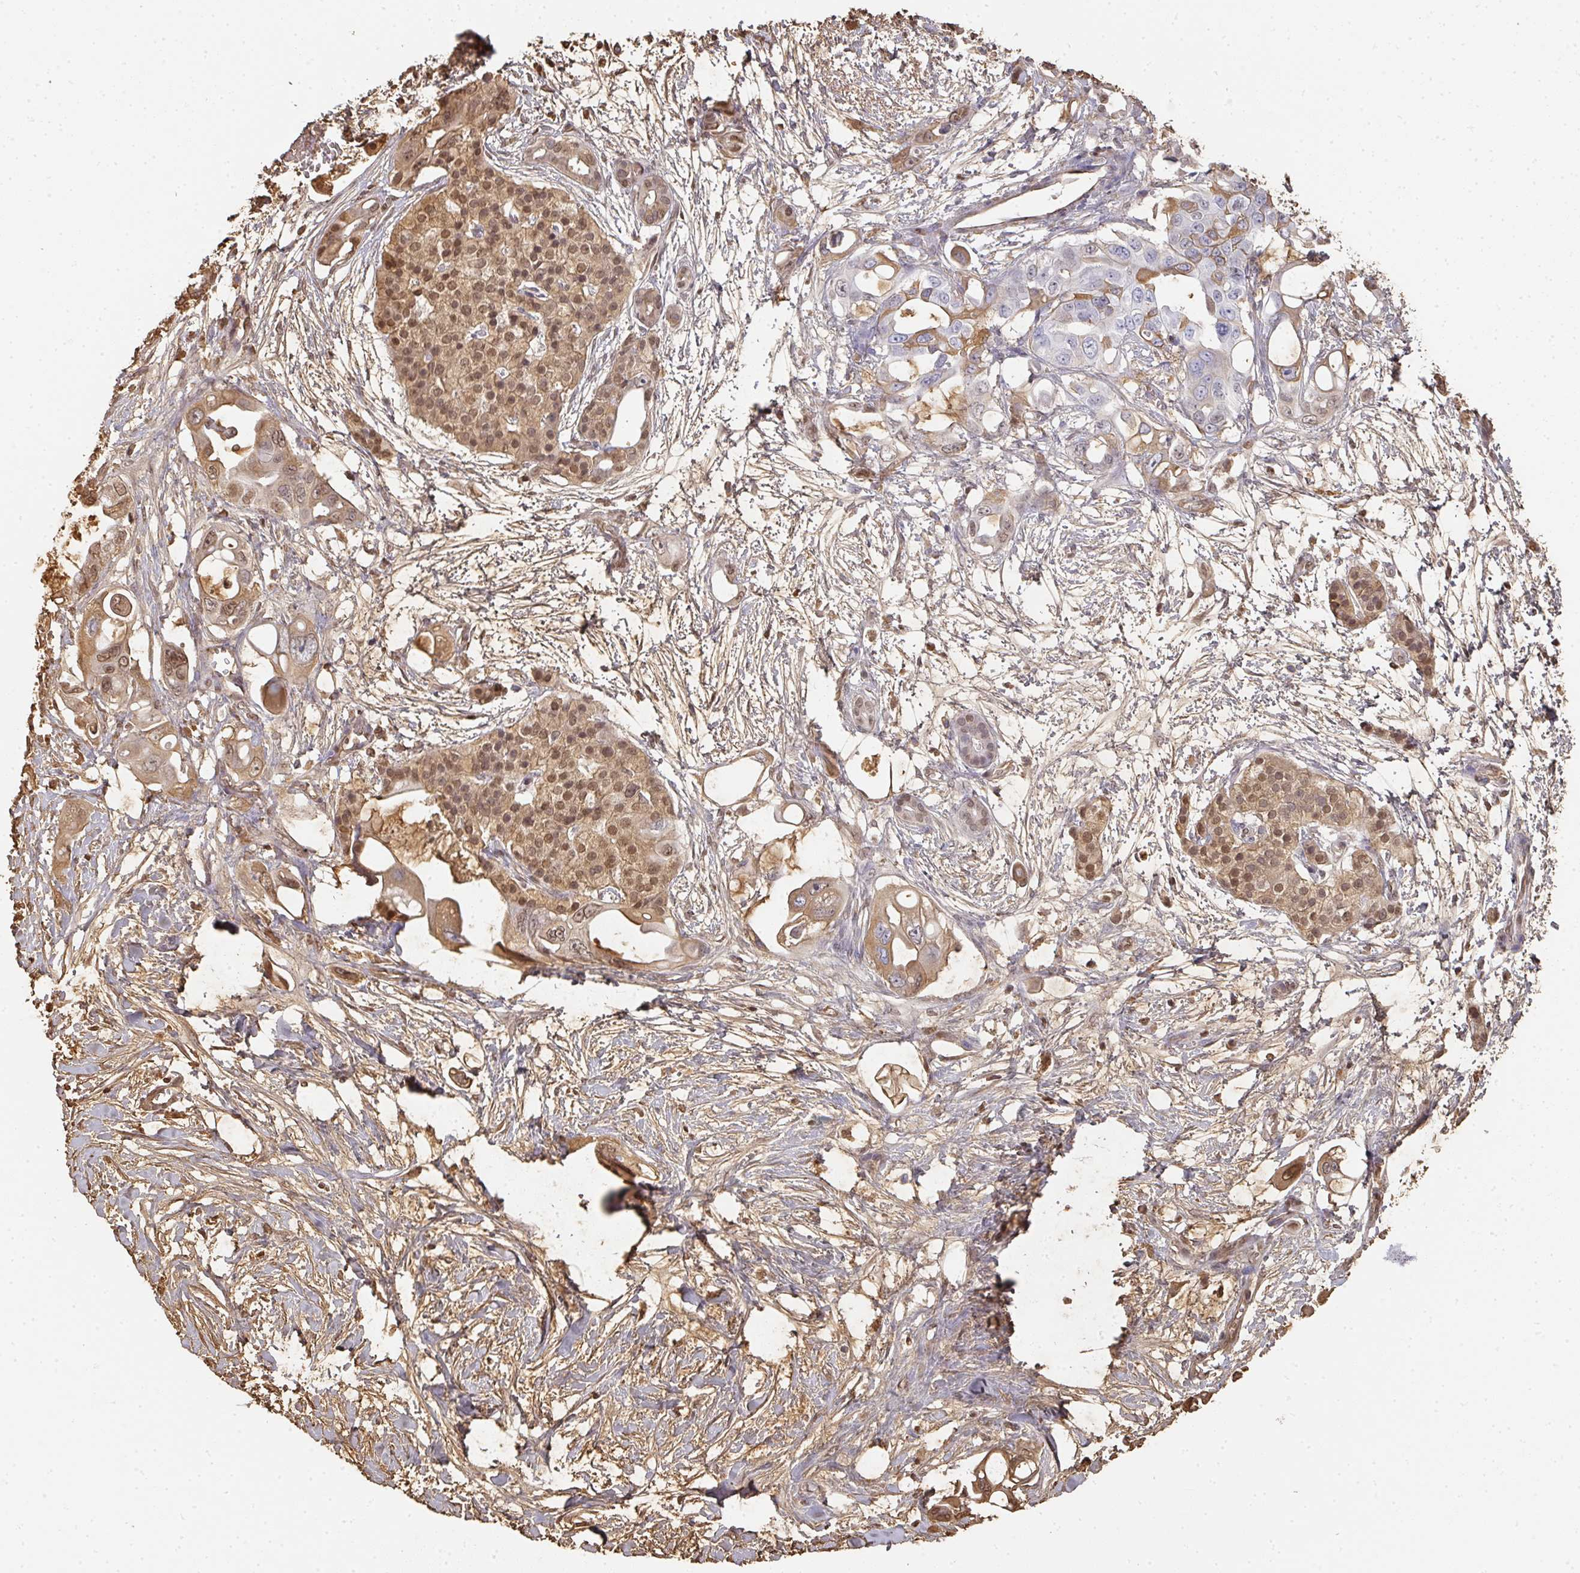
{"staining": {"intensity": "moderate", "quantity": "<25%", "location": "cytoplasmic/membranous,nuclear"}, "tissue": "pancreatic cancer", "cell_type": "Tumor cells", "image_type": "cancer", "snomed": [{"axis": "morphology", "description": "Adenocarcinoma, NOS"}, {"axis": "topography", "description": "Pancreas"}], "caption": "DAB (3,3'-diaminobenzidine) immunohistochemical staining of adenocarcinoma (pancreatic) displays moderate cytoplasmic/membranous and nuclear protein staining in about <25% of tumor cells.", "gene": "ALB", "patient": {"sex": "male", "age": 61}}